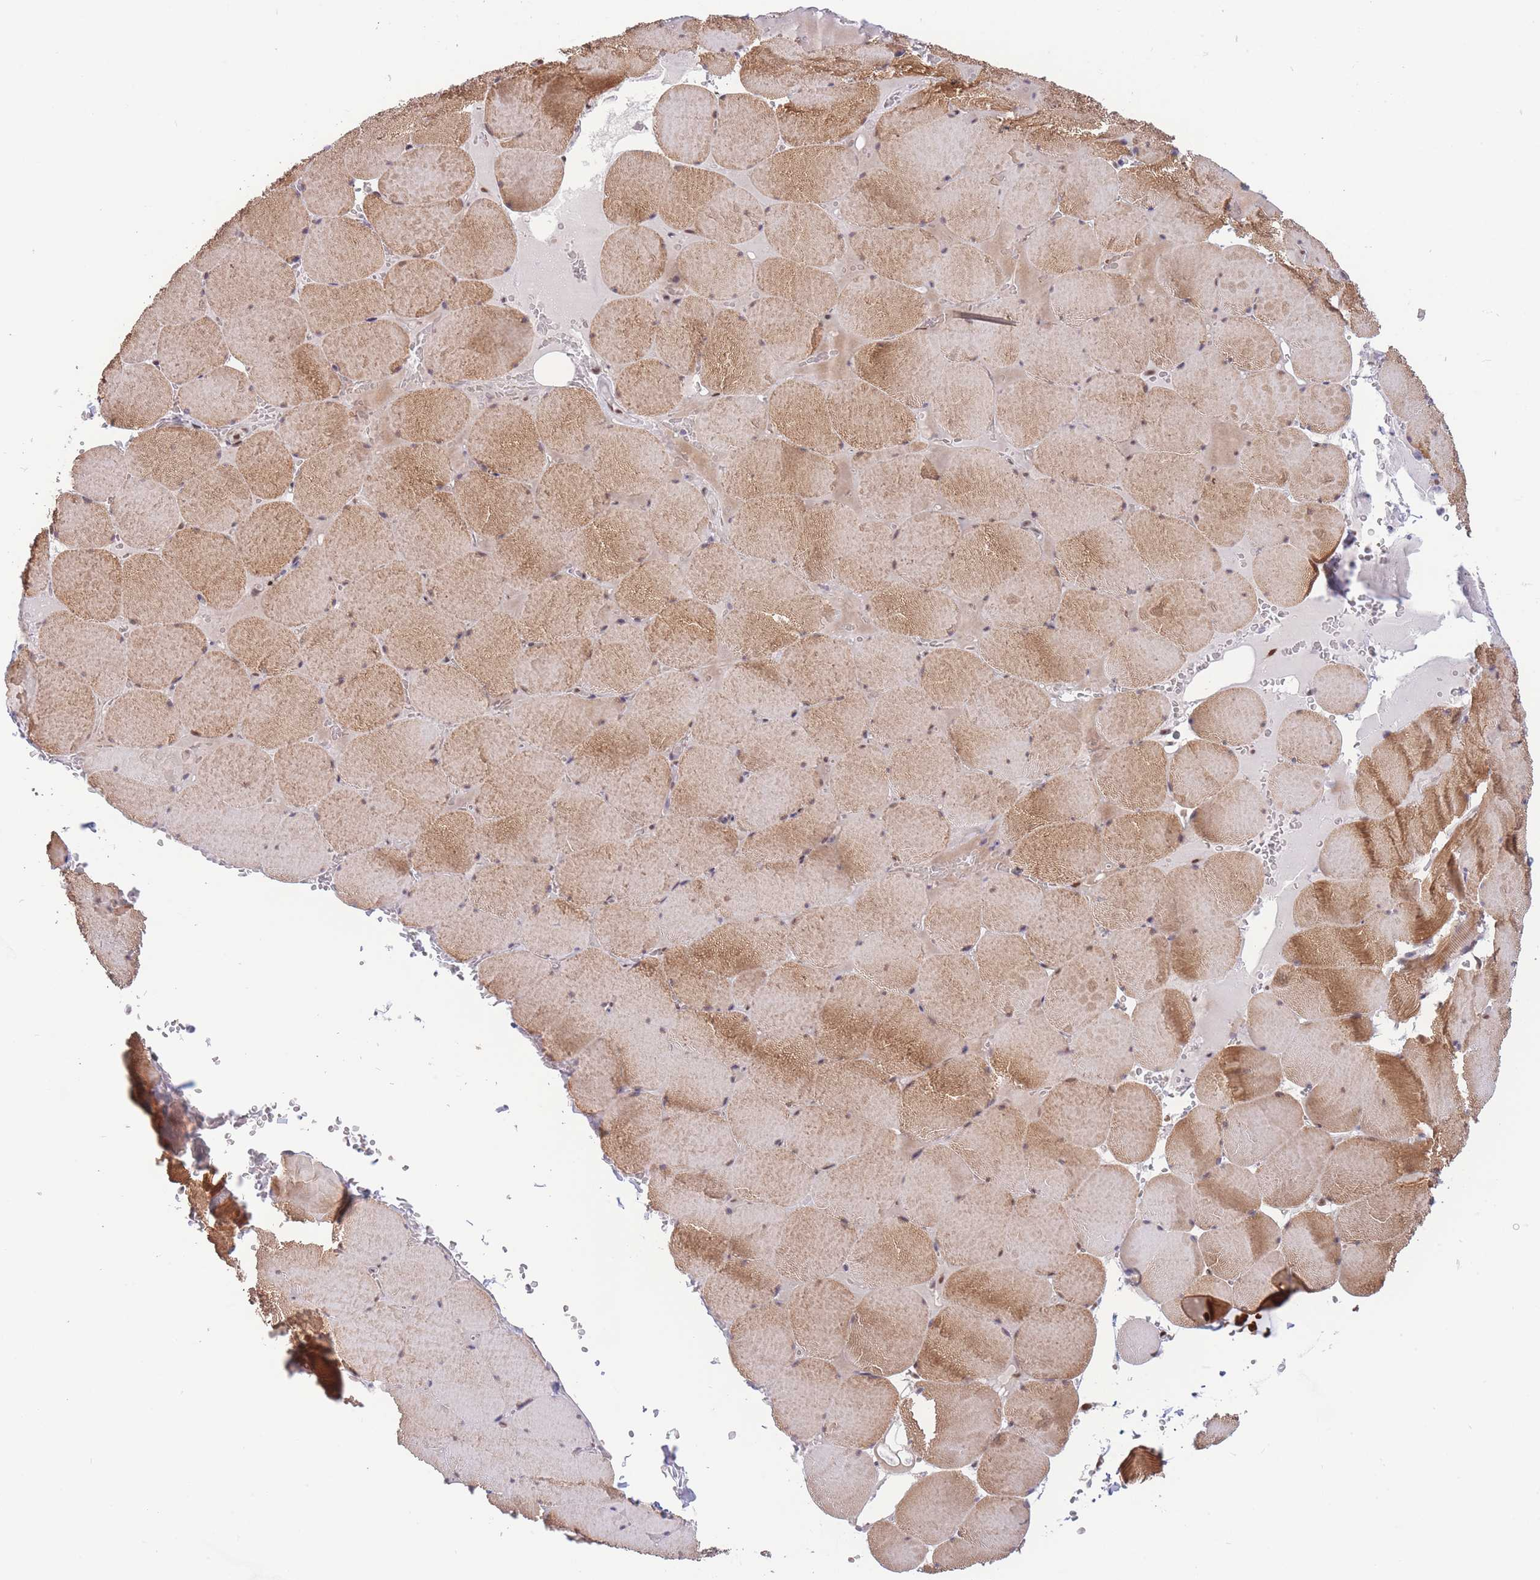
{"staining": {"intensity": "moderate", "quantity": ">75%", "location": "cytoplasmic/membranous"}, "tissue": "skeletal muscle", "cell_type": "Myocytes", "image_type": "normal", "snomed": [{"axis": "morphology", "description": "Normal tissue, NOS"}, {"axis": "topography", "description": "Skeletal muscle"}, {"axis": "topography", "description": "Head-Neck"}], "caption": "High-magnification brightfield microscopy of unremarkable skeletal muscle stained with DAB (3,3'-diaminobenzidine) (brown) and counterstained with hematoxylin (blue). myocytes exhibit moderate cytoplasmic/membranous positivity is present in approximately>75% of cells.", "gene": "SMAD9", "patient": {"sex": "male", "age": 66}}